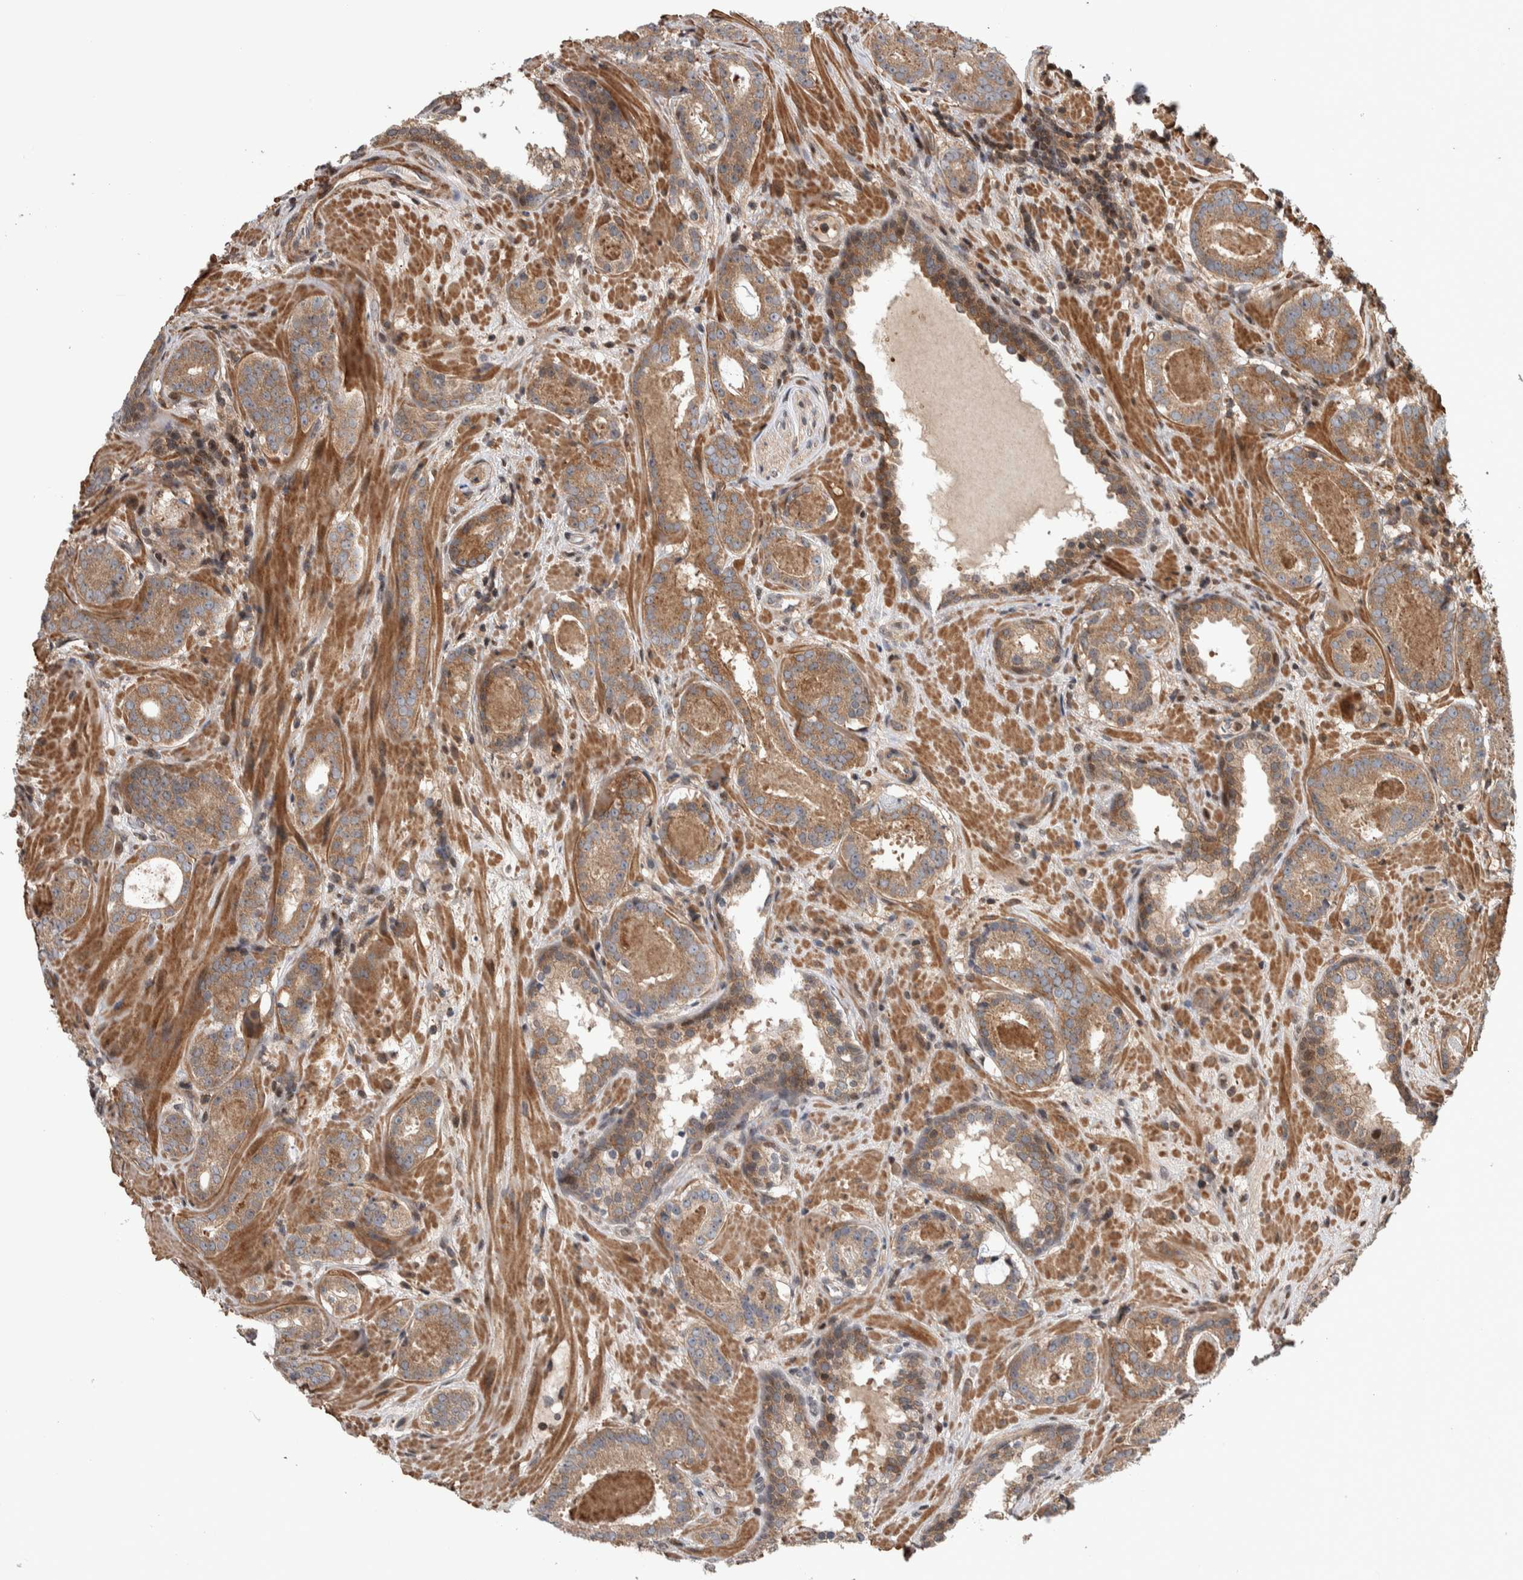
{"staining": {"intensity": "moderate", "quantity": ">75%", "location": "cytoplasmic/membranous"}, "tissue": "prostate cancer", "cell_type": "Tumor cells", "image_type": "cancer", "snomed": [{"axis": "morphology", "description": "Adenocarcinoma, Low grade"}, {"axis": "topography", "description": "Prostate"}], "caption": "Immunohistochemistry of low-grade adenocarcinoma (prostate) displays medium levels of moderate cytoplasmic/membranous staining in approximately >75% of tumor cells.", "gene": "ARFGEF1", "patient": {"sex": "male", "age": 69}}